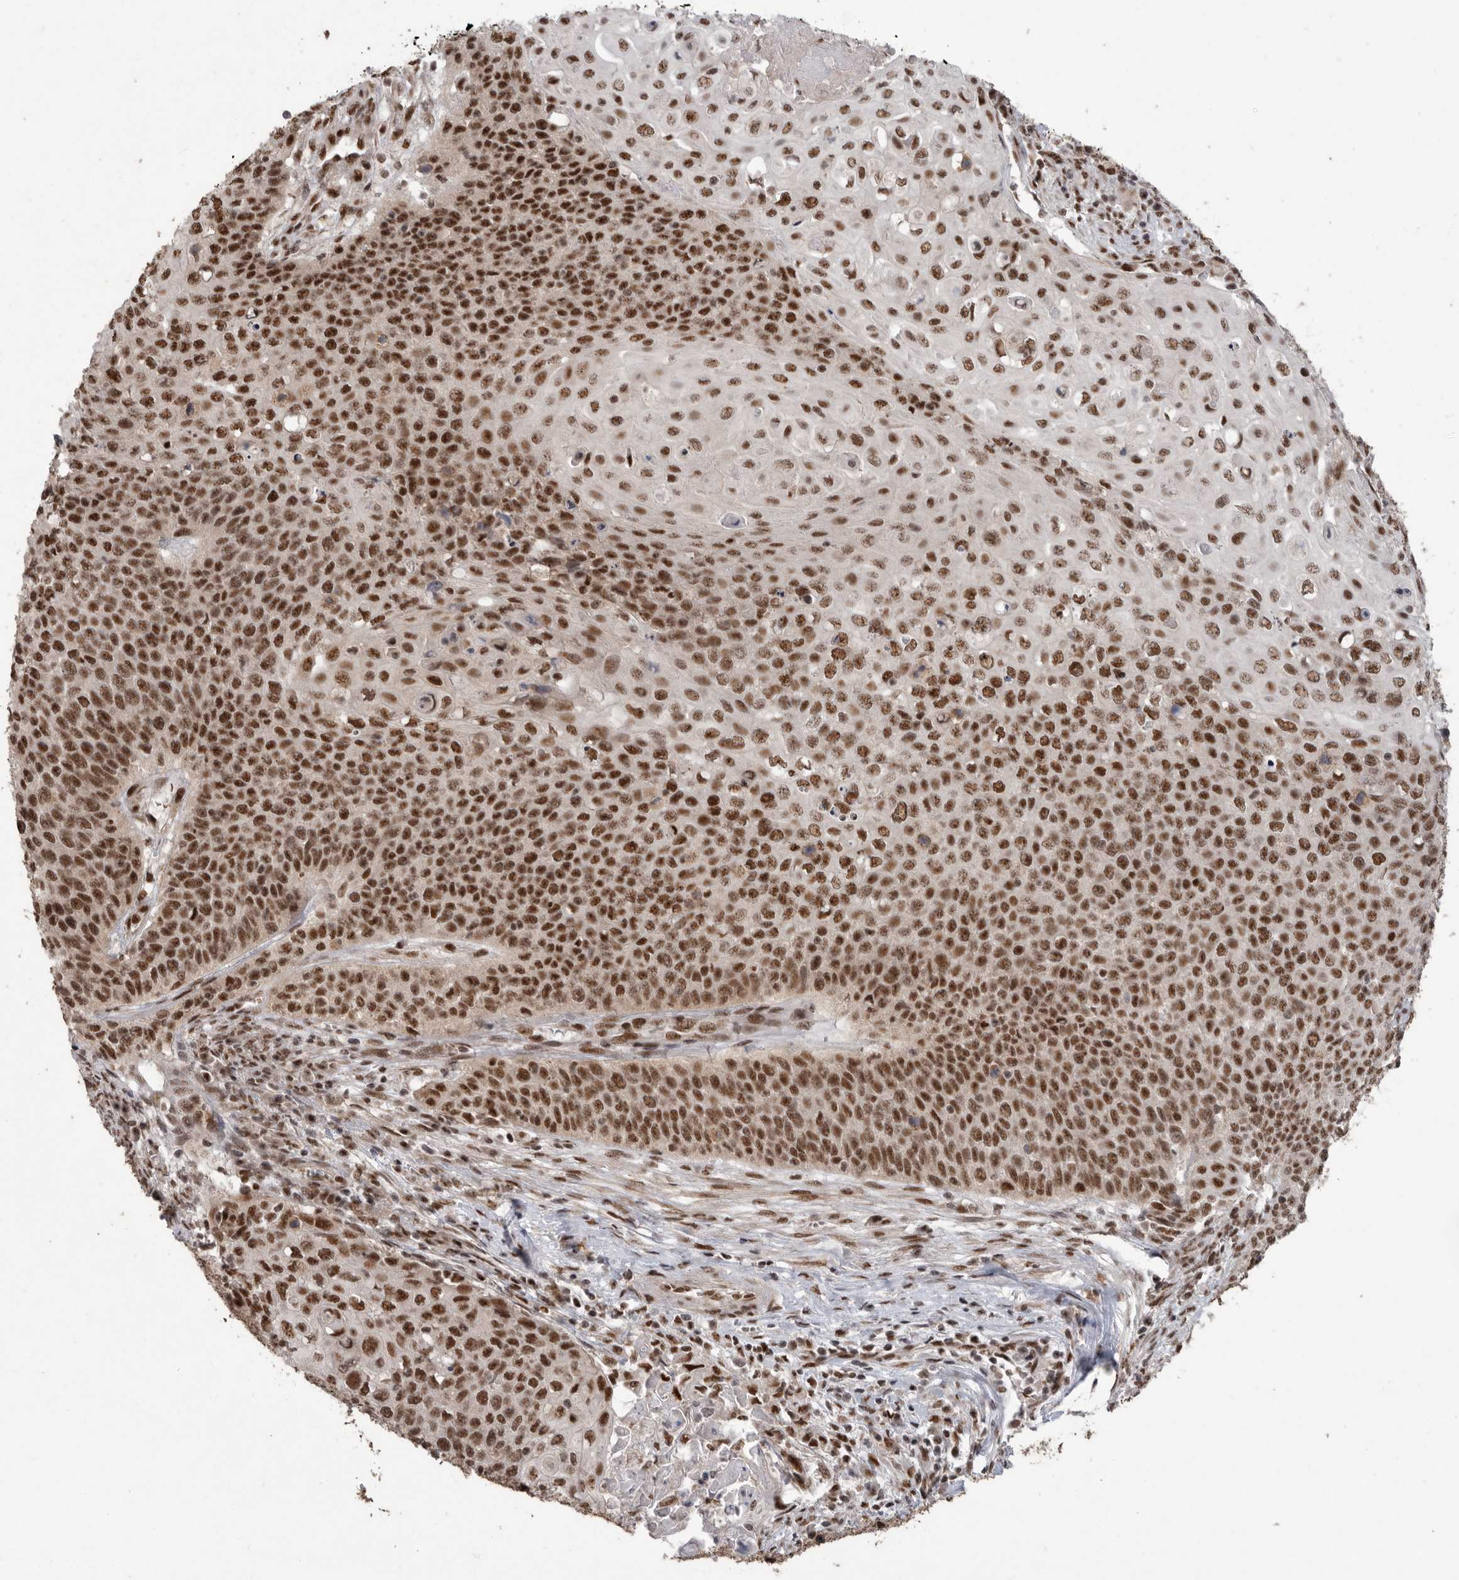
{"staining": {"intensity": "strong", "quantity": ">75%", "location": "nuclear"}, "tissue": "cervical cancer", "cell_type": "Tumor cells", "image_type": "cancer", "snomed": [{"axis": "morphology", "description": "Squamous cell carcinoma, NOS"}, {"axis": "topography", "description": "Cervix"}], "caption": "This image displays immunohistochemistry staining of cervical squamous cell carcinoma, with high strong nuclear positivity in about >75% of tumor cells.", "gene": "PPP1R10", "patient": {"sex": "female", "age": 39}}